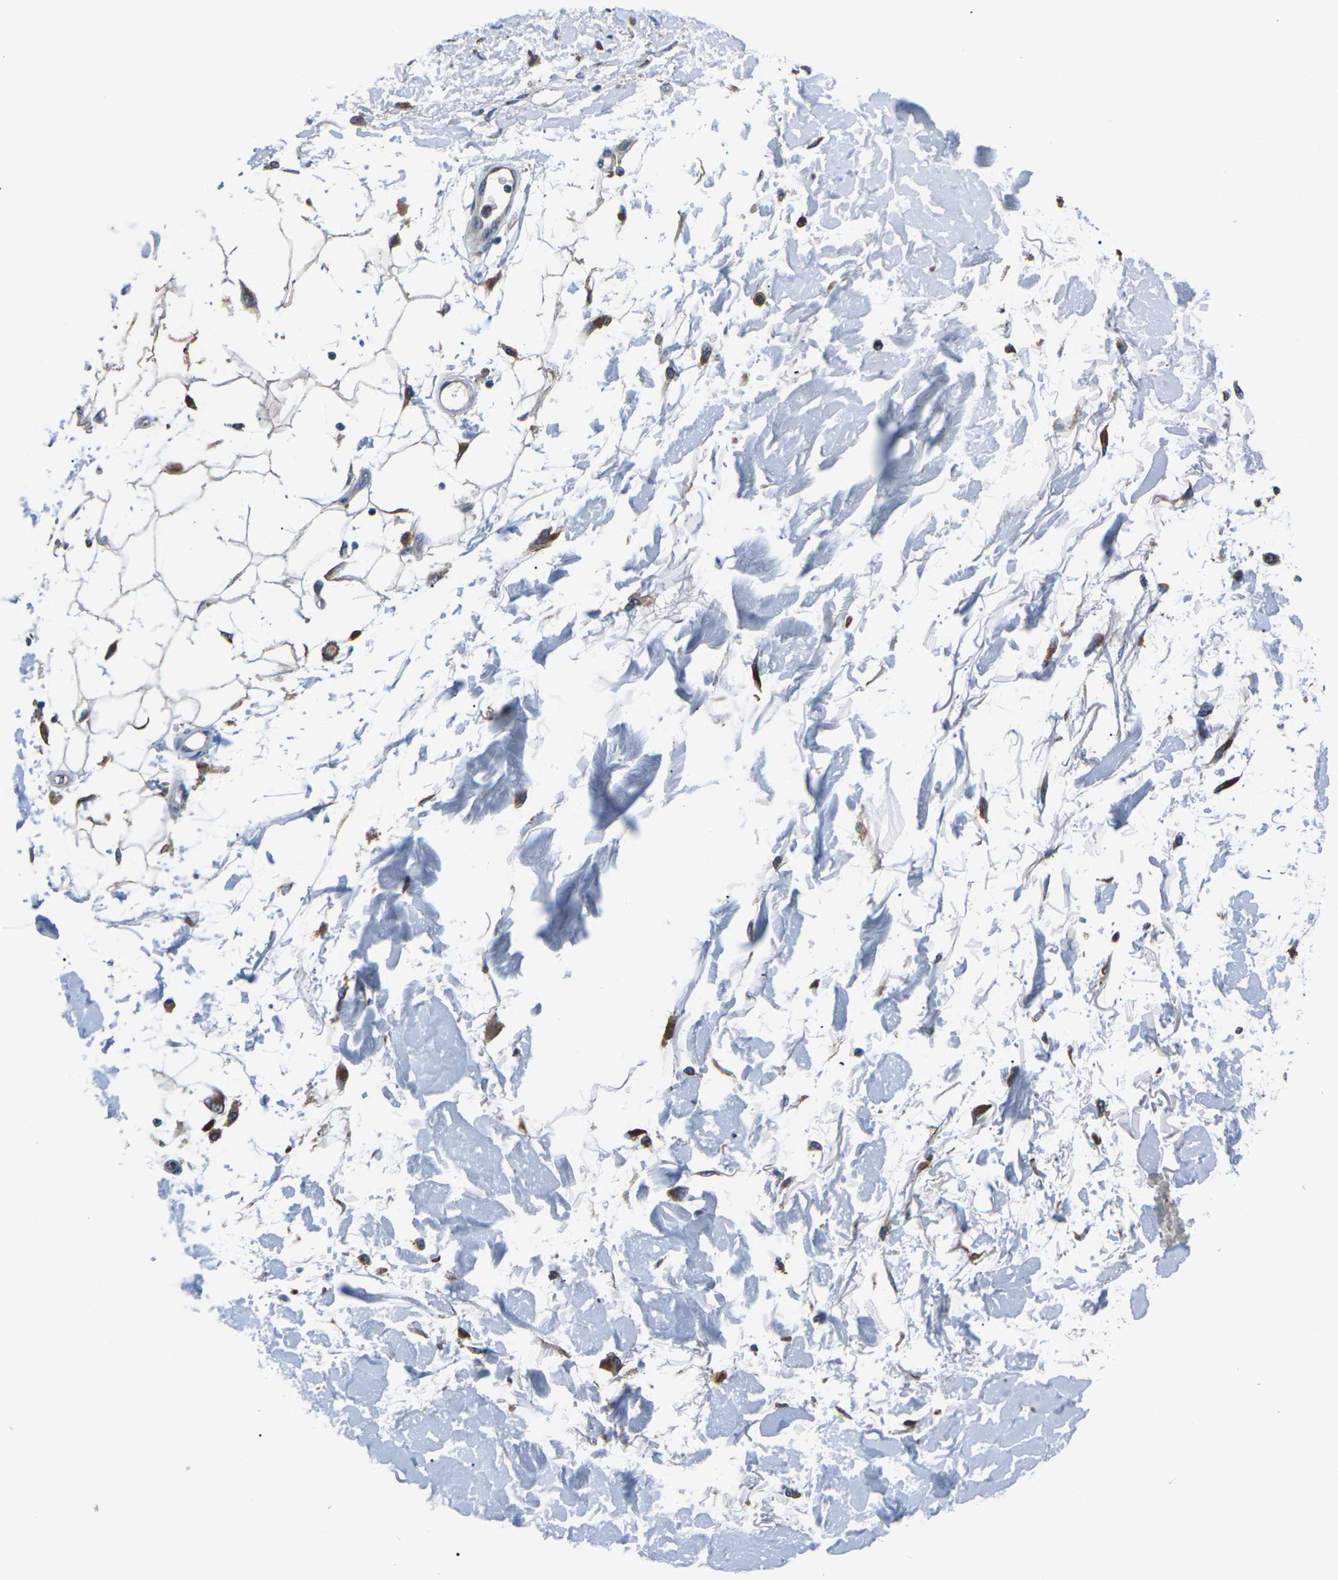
{"staining": {"intensity": "moderate", "quantity": "25%-75%", "location": "cytoplasmic/membranous"}, "tissue": "adipose tissue", "cell_type": "Adipocytes", "image_type": "normal", "snomed": [{"axis": "morphology", "description": "Squamous cell carcinoma, NOS"}, {"axis": "topography", "description": "Skin"}], "caption": "Adipose tissue stained with IHC exhibits moderate cytoplasmic/membranous staining in approximately 25%-75% of adipocytes. Ihc stains the protein in brown and the nuclei are stained blue.", "gene": "GABRP", "patient": {"sex": "male", "age": 83}}